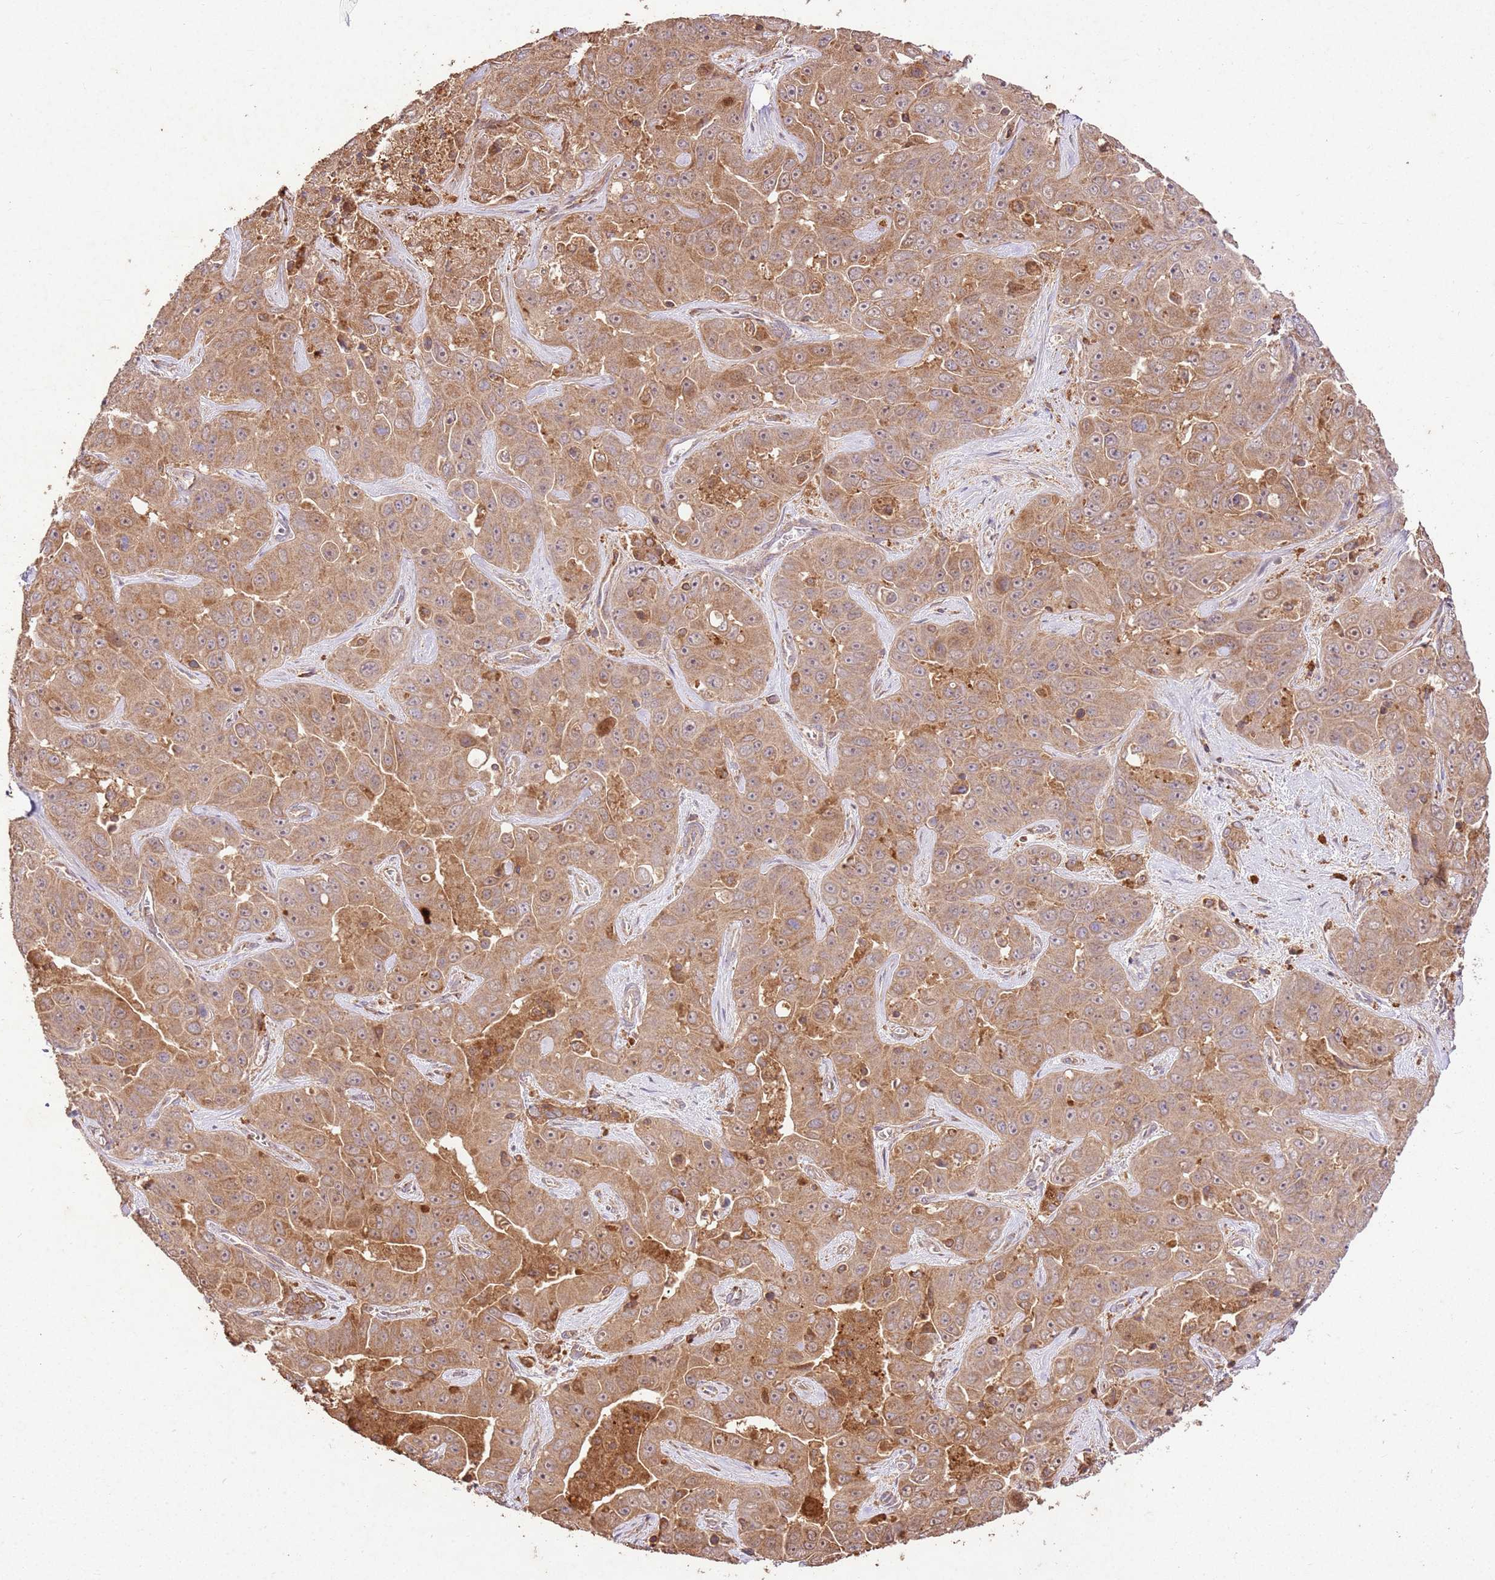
{"staining": {"intensity": "moderate", "quantity": ">75%", "location": "cytoplasmic/membranous,nuclear"}, "tissue": "liver cancer", "cell_type": "Tumor cells", "image_type": "cancer", "snomed": [{"axis": "morphology", "description": "Cholangiocarcinoma"}, {"axis": "topography", "description": "Liver"}], "caption": "IHC staining of liver cancer (cholangiocarcinoma), which shows medium levels of moderate cytoplasmic/membranous and nuclear expression in about >75% of tumor cells indicating moderate cytoplasmic/membranous and nuclear protein expression. The staining was performed using DAB (3,3'-diaminobenzidine) (brown) for protein detection and nuclei were counterstained in hematoxylin (blue).", "gene": "LRRC28", "patient": {"sex": "female", "age": 52}}